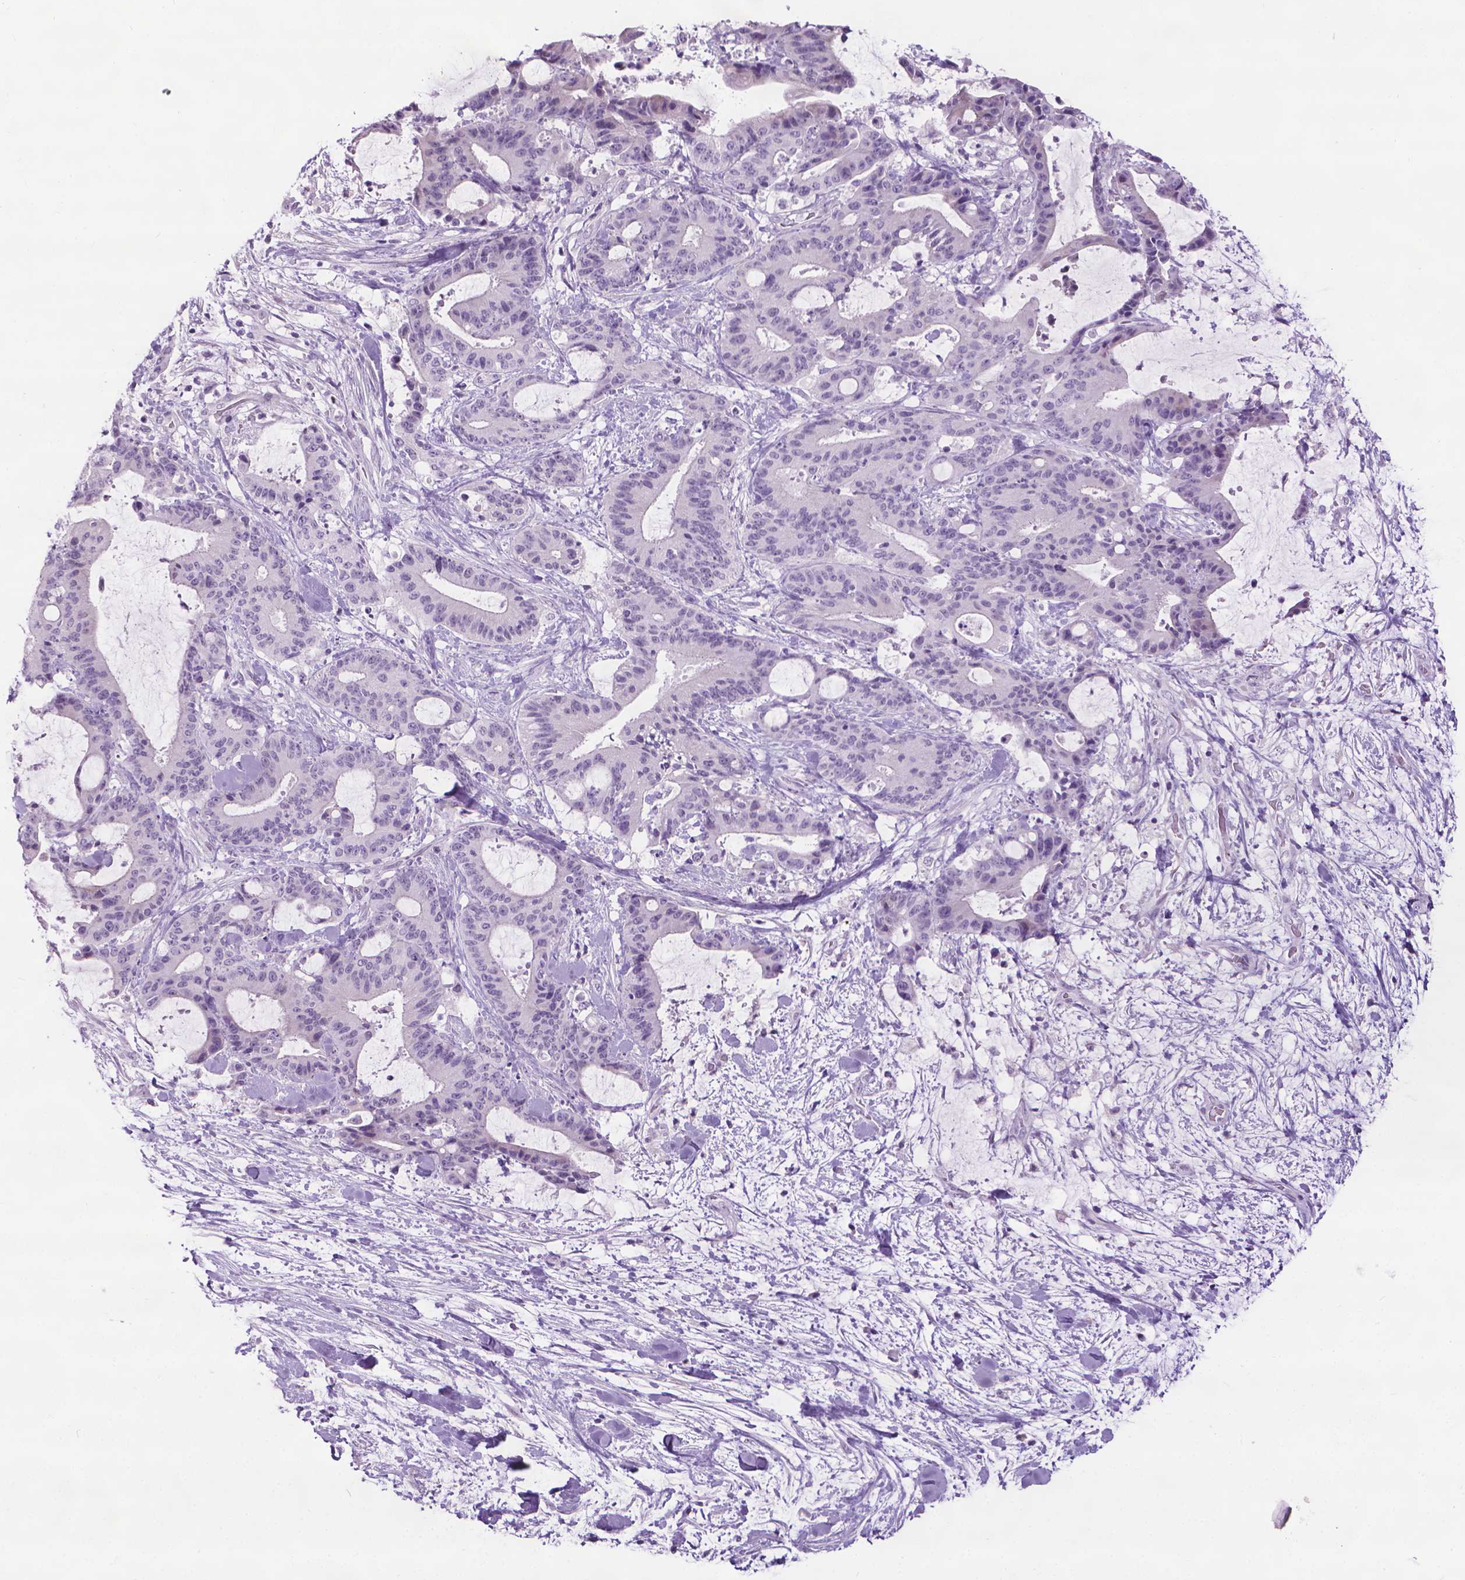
{"staining": {"intensity": "negative", "quantity": "none", "location": "none"}, "tissue": "liver cancer", "cell_type": "Tumor cells", "image_type": "cancer", "snomed": [{"axis": "morphology", "description": "Cholangiocarcinoma"}, {"axis": "topography", "description": "Liver"}], "caption": "Immunohistochemistry (IHC) histopathology image of cholangiocarcinoma (liver) stained for a protein (brown), which exhibits no positivity in tumor cells.", "gene": "DNAI7", "patient": {"sex": "female", "age": 73}}